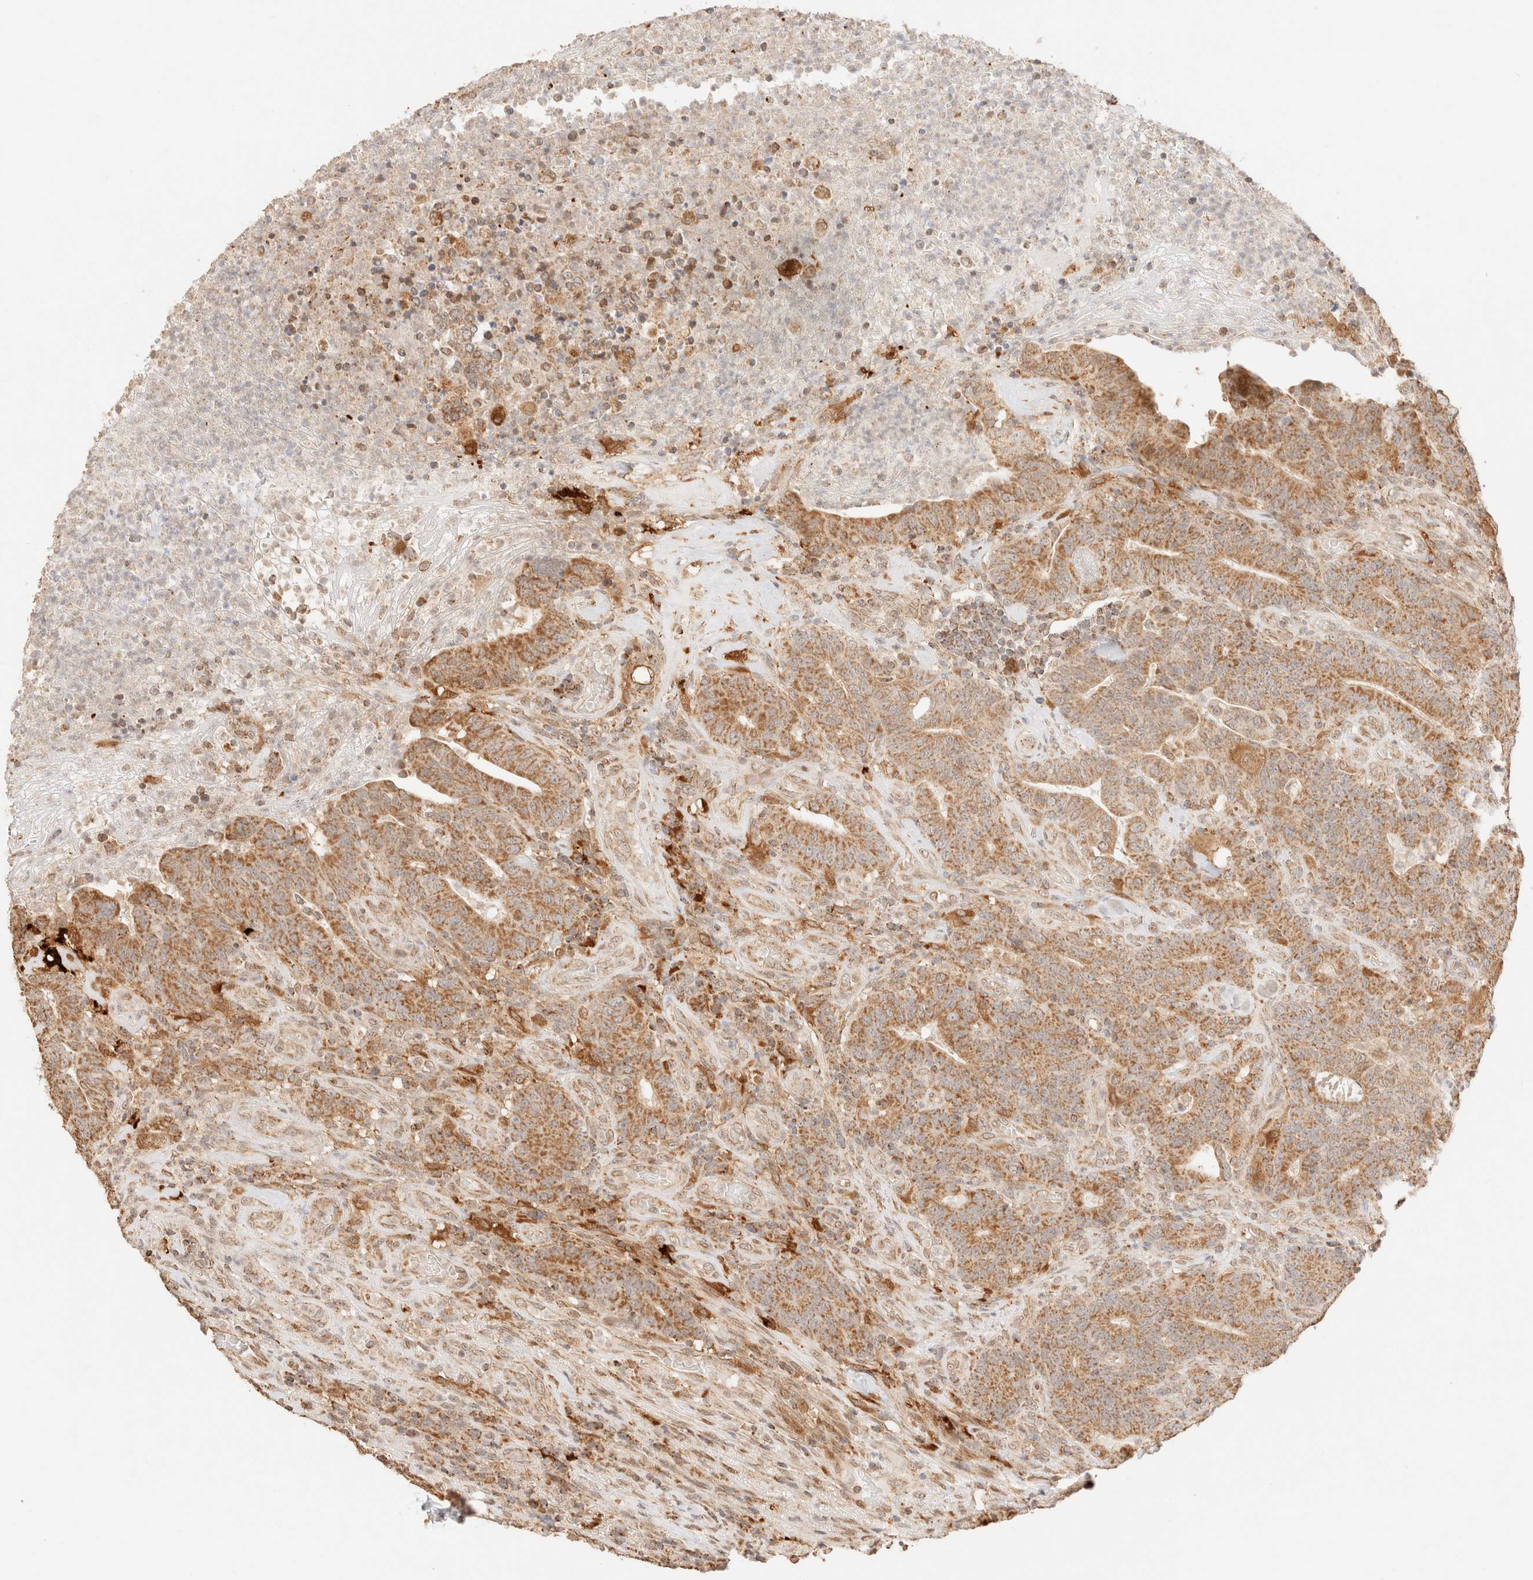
{"staining": {"intensity": "moderate", "quantity": ">75%", "location": "cytoplasmic/membranous"}, "tissue": "colorectal cancer", "cell_type": "Tumor cells", "image_type": "cancer", "snomed": [{"axis": "morphology", "description": "Normal tissue, NOS"}, {"axis": "morphology", "description": "Adenocarcinoma, NOS"}, {"axis": "topography", "description": "Colon"}], "caption": "Immunohistochemical staining of human colorectal cancer (adenocarcinoma) demonstrates moderate cytoplasmic/membranous protein expression in about >75% of tumor cells. (DAB IHC, brown staining for protein, blue staining for nuclei).", "gene": "TACO1", "patient": {"sex": "female", "age": 75}}